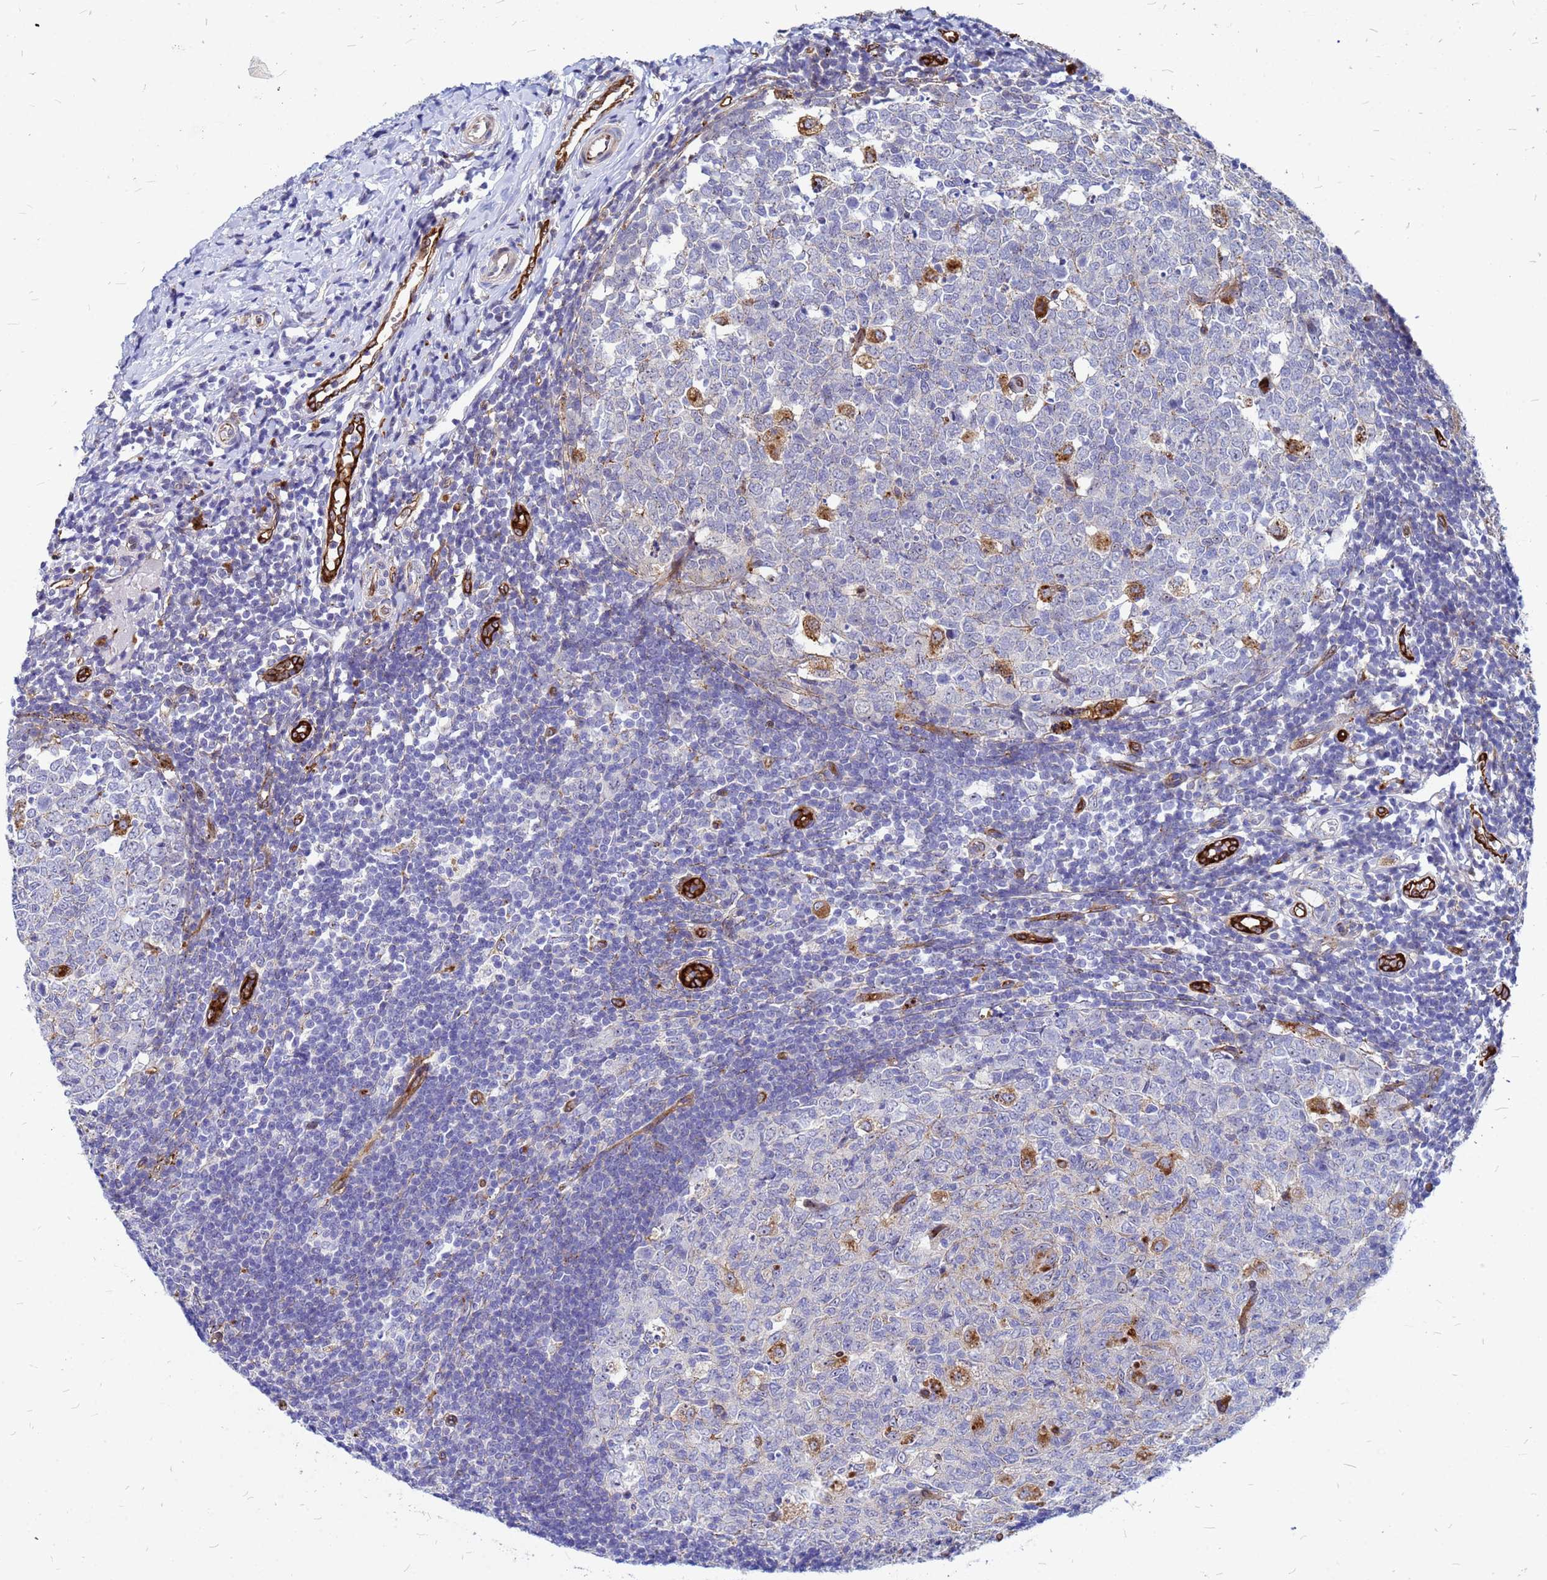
{"staining": {"intensity": "moderate", "quantity": ">75%", "location": "cytoplasmic/membranous"}, "tissue": "appendix", "cell_type": "Glandular cells", "image_type": "normal", "snomed": [{"axis": "morphology", "description": "Normal tissue, NOS"}, {"axis": "topography", "description": "Appendix"}], "caption": "IHC (DAB (3,3'-diaminobenzidine)) staining of unremarkable appendix reveals moderate cytoplasmic/membranous protein expression in about >75% of glandular cells. (Stains: DAB (3,3'-diaminobenzidine) in brown, nuclei in blue, Microscopy: brightfield microscopy at high magnification).", "gene": "NOSTRIN", "patient": {"sex": "male", "age": 14}}